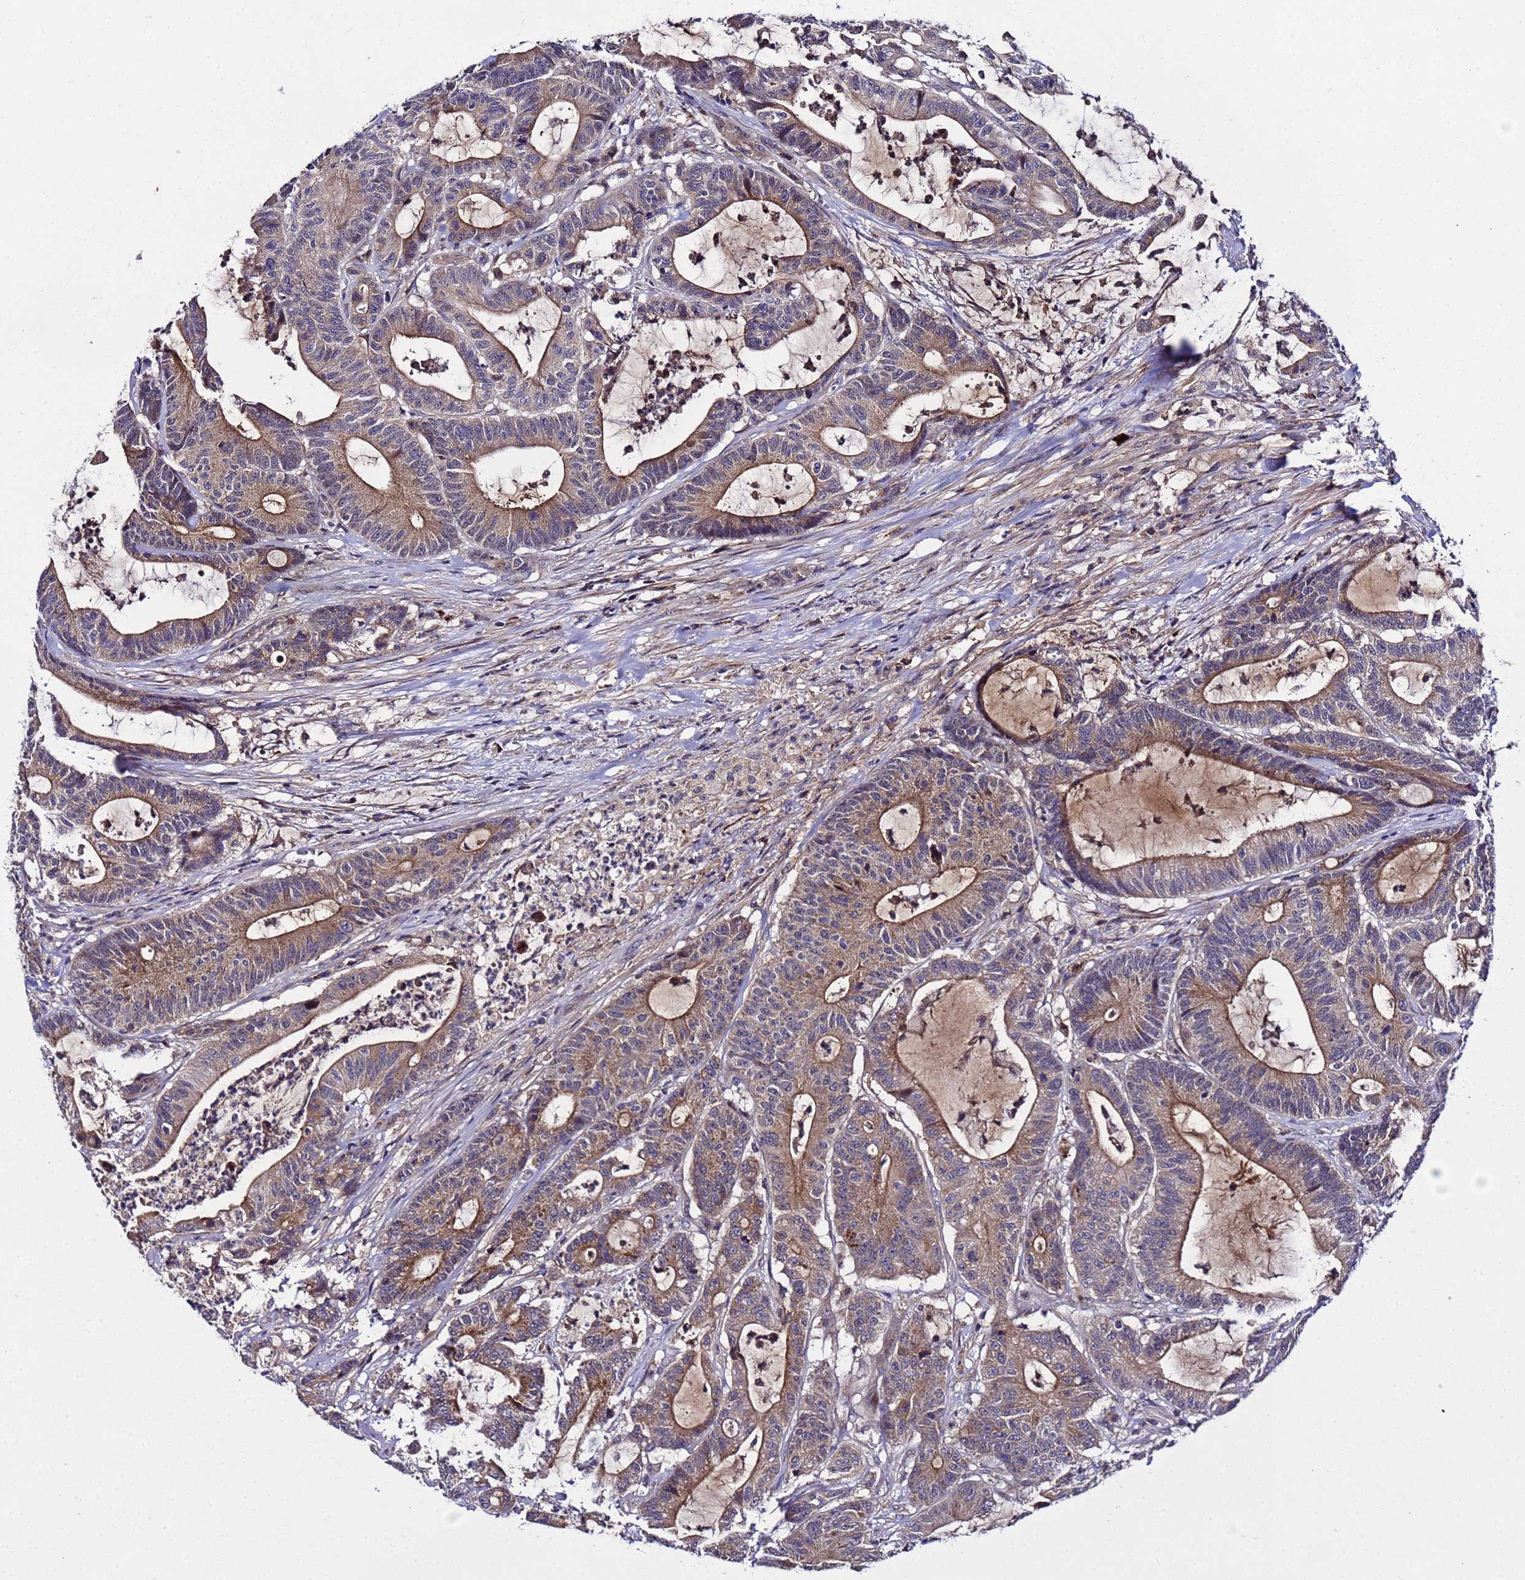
{"staining": {"intensity": "moderate", "quantity": ">75%", "location": "cytoplasmic/membranous"}, "tissue": "colorectal cancer", "cell_type": "Tumor cells", "image_type": "cancer", "snomed": [{"axis": "morphology", "description": "Adenocarcinoma, NOS"}, {"axis": "topography", "description": "Colon"}], "caption": "Brown immunohistochemical staining in human adenocarcinoma (colorectal) demonstrates moderate cytoplasmic/membranous expression in approximately >75% of tumor cells.", "gene": "PLXDC2", "patient": {"sex": "female", "age": 84}}